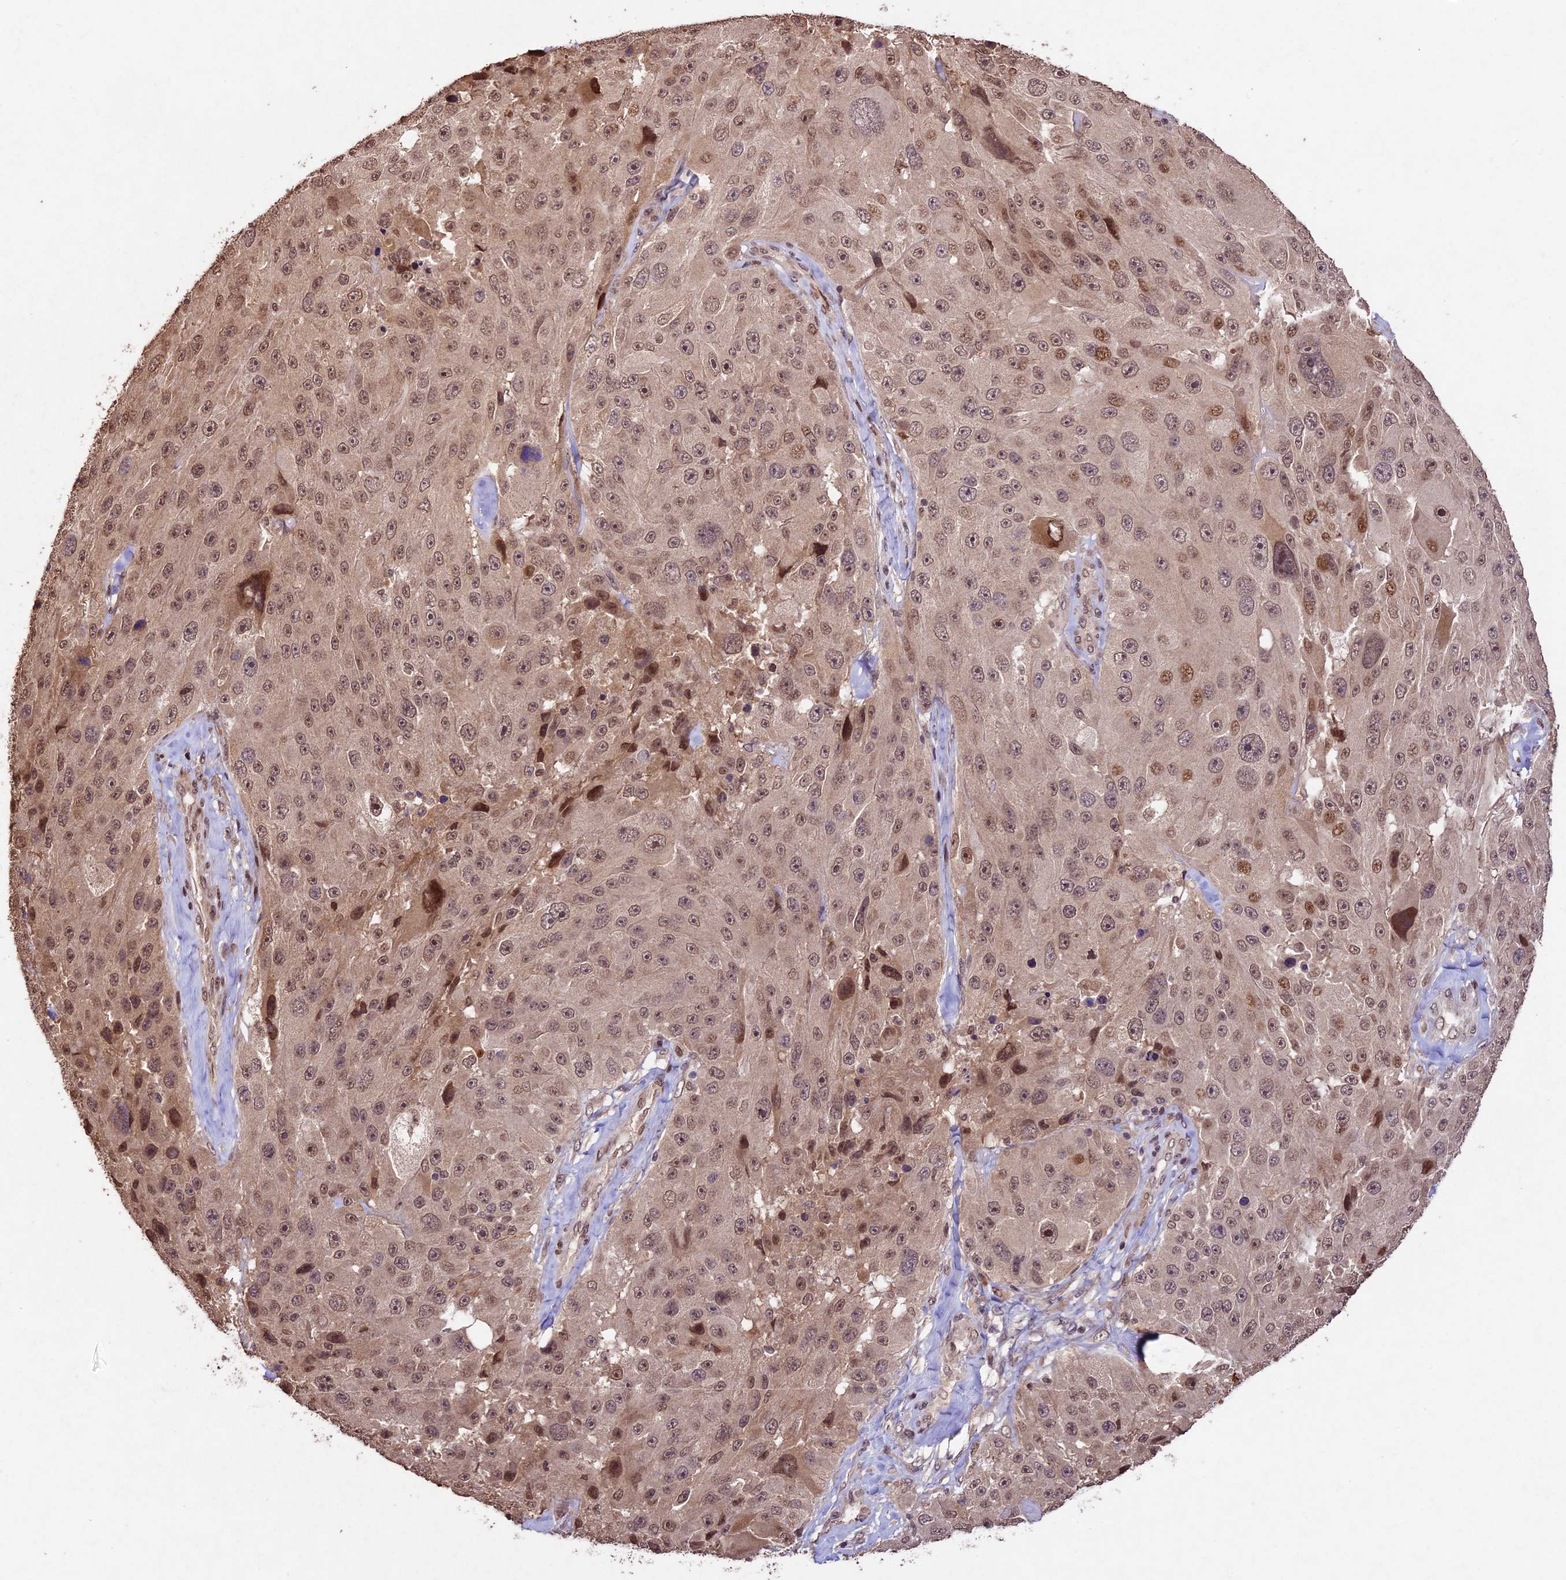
{"staining": {"intensity": "weak", "quantity": "25%-75%", "location": "cytoplasmic/membranous,nuclear"}, "tissue": "melanoma", "cell_type": "Tumor cells", "image_type": "cancer", "snomed": [{"axis": "morphology", "description": "Malignant melanoma, Metastatic site"}, {"axis": "topography", "description": "Lymph node"}], "caption": "Protein expression analysis of human melanoma reveals weak cytoplasmic/membranous and nuclear staining in about 25%-75% of tumor cells. The protein is shown in brown color, while the nuclei are stained blue.", "gene": "CDKN2AIP", "patient": {"sex": "male", "age": 62}}